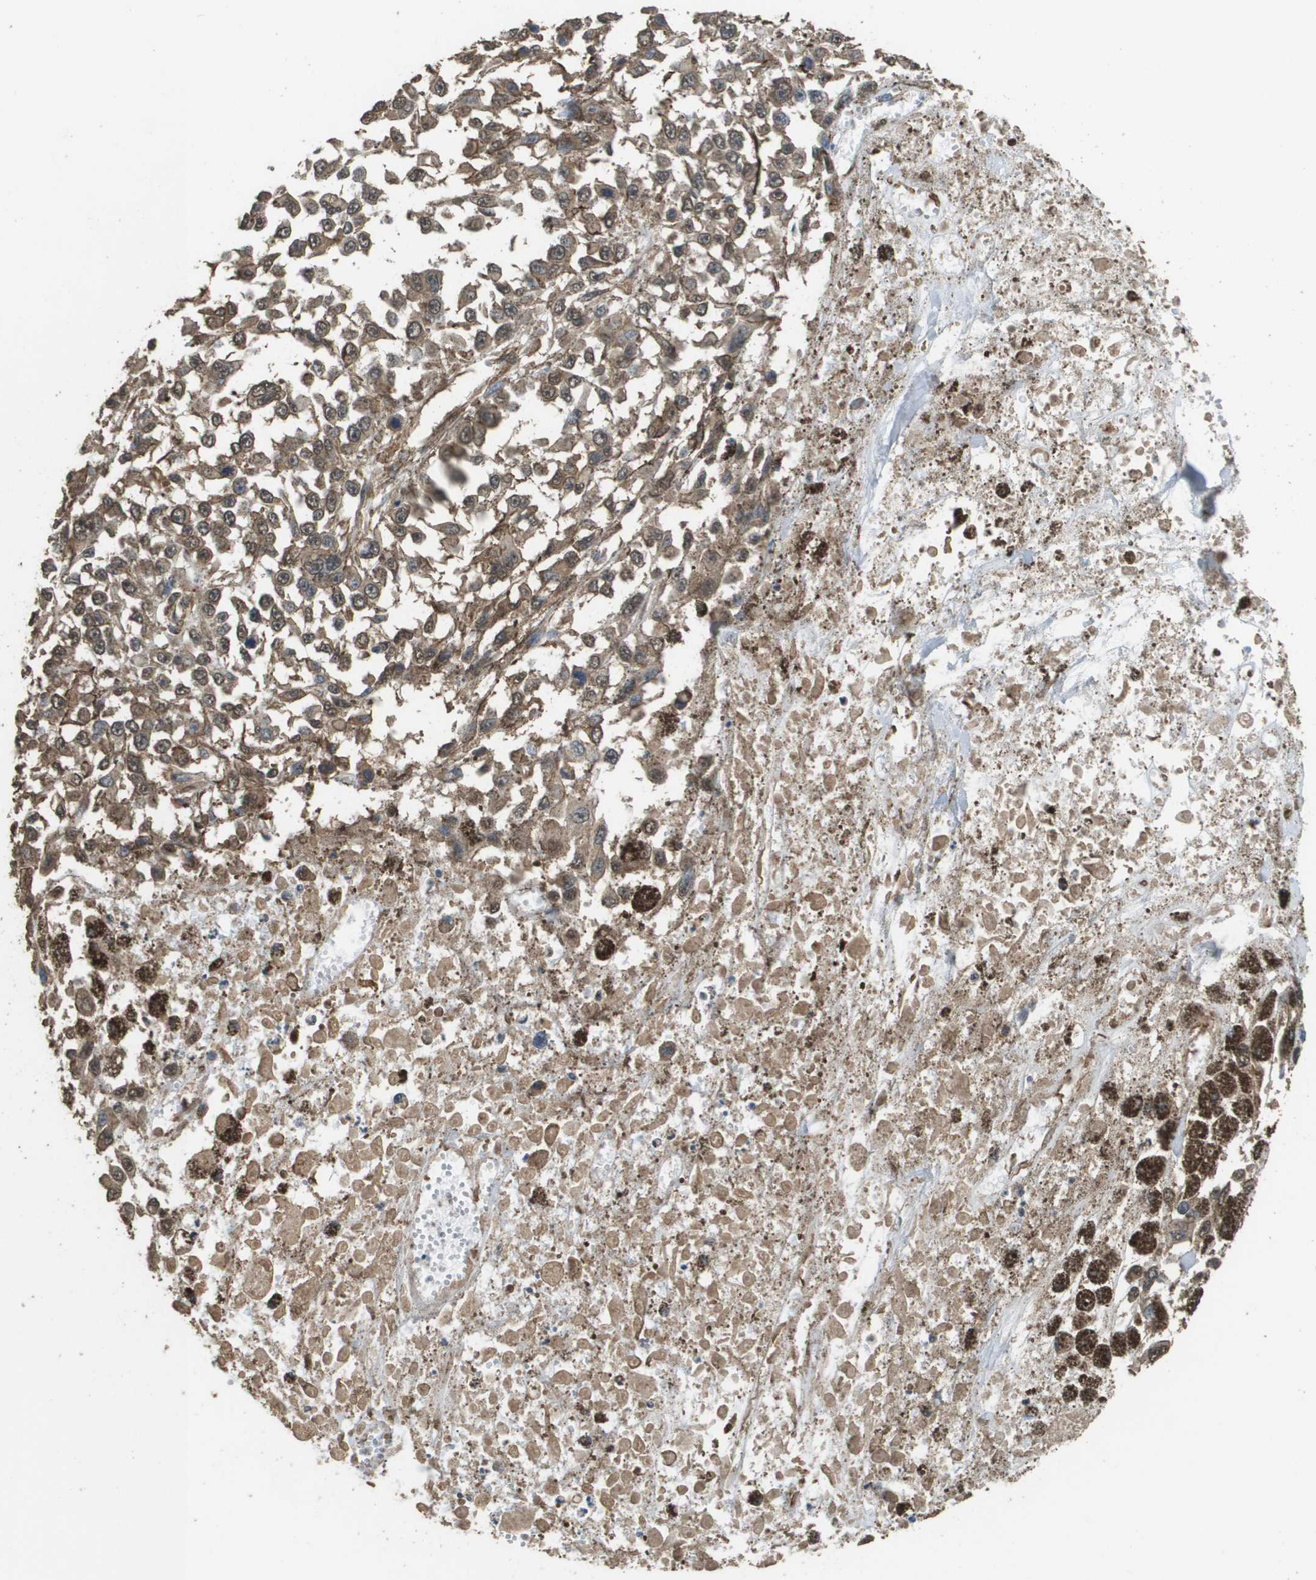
{"staining": {"intensity": "weak", "quantity": ">75%", "location": "cytoplasmic/membranous,nuclear"}, "tissue": "melanoma", "cell_type": "Tumor cells", "image_type": "cancer", "snomed": [{"axis": "morphology", "description": "Malignant melanoma, Metastatic site"}, {"axis": "topography", "description": "Lymph node"}], "caption": "Immunohistochemical staining of melanoma displays weak cytoplasmic/membranous and nuclear protein expression in about >75% of tumor cells.", "gene": "AAMP", "patient": {"sex": "male", "age": 59}}